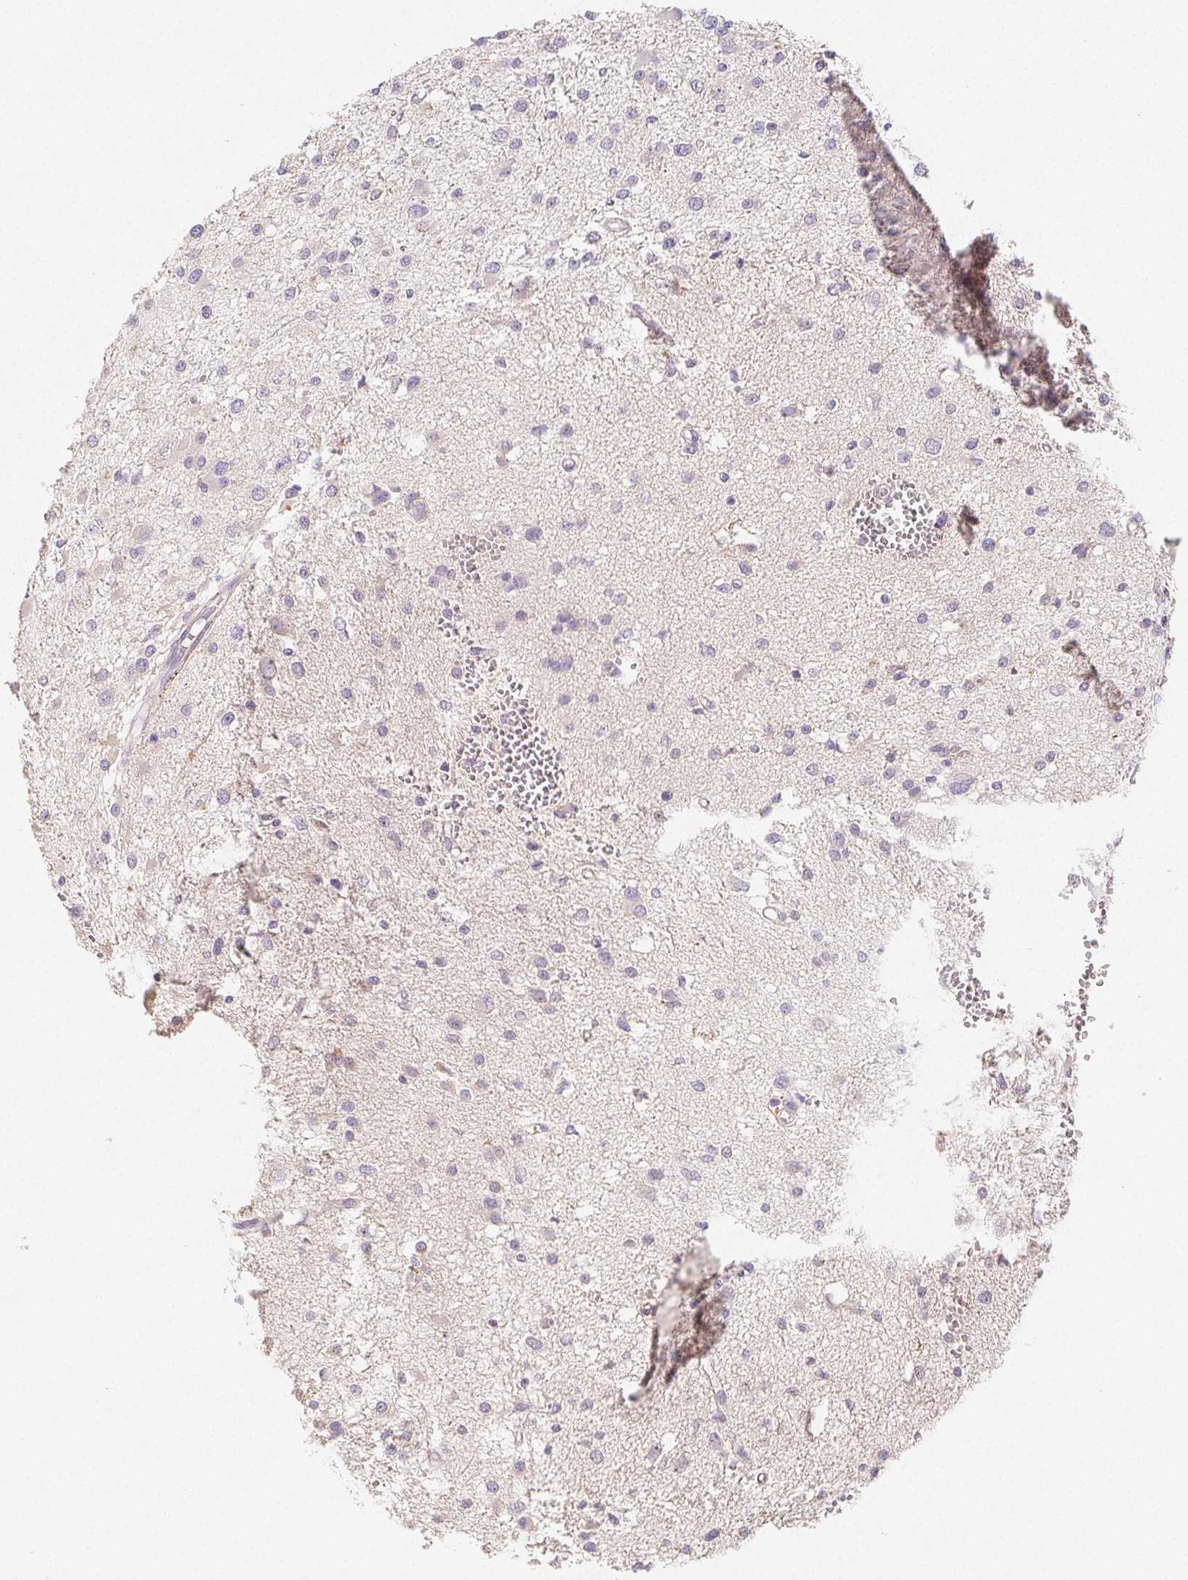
{"staining": {"intensity": "negative", "quantity": "none", "location": "none"}, "tissue": "glioma", "cell_type": "Tumor cells", "image_type": "cancer", "snomed": [{"axis": "morphology", "description": "Glioma, malignant, High grade"}, {"axis": "topography", "description": "Brain"}], "caption": "Glioma was stained to show a protein in brown. There is no significant staining in tumor cells.", "gene": "ACVR1B", "patient": {"sex": "male", "age": 54}}